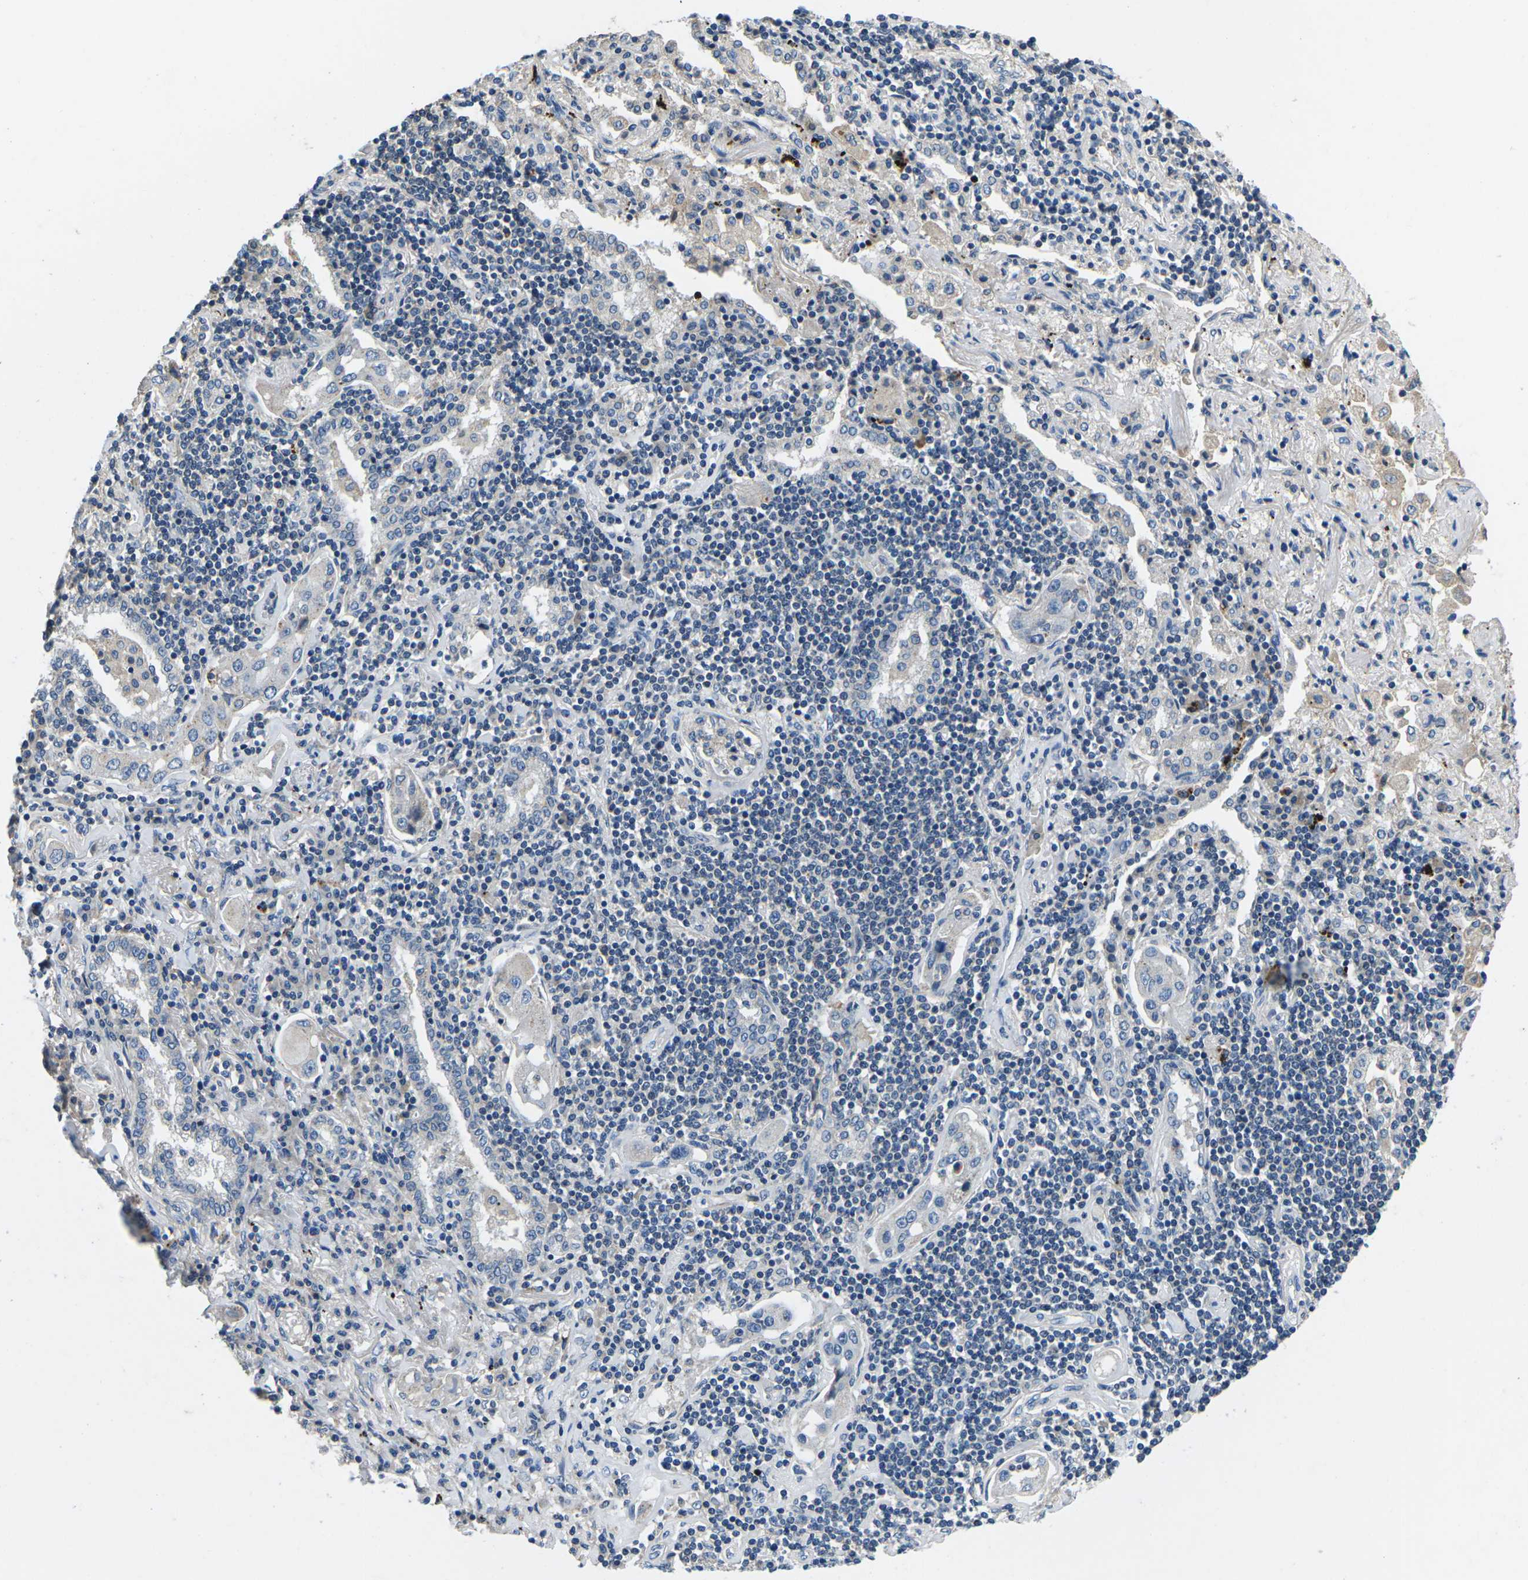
{"staining": {"intensity": "negative", "quantity": "none", "location": "none"}, "tissue": "lung cancer", "cell_type": "Tumor cells", "image_type": "cancer", "snomed": [{"axis": "morphology", "description": "Adenocarcinoma, NOS"}, {"axis": "topography", "description": "Lung"}], "caption": "The immunohistochemistry image has no significant positivity in tumor cells of adenocarcinoma (lung) tissue.", "gene": "PDCD6IP", "patient": {"sex": "female", "age": 65}}